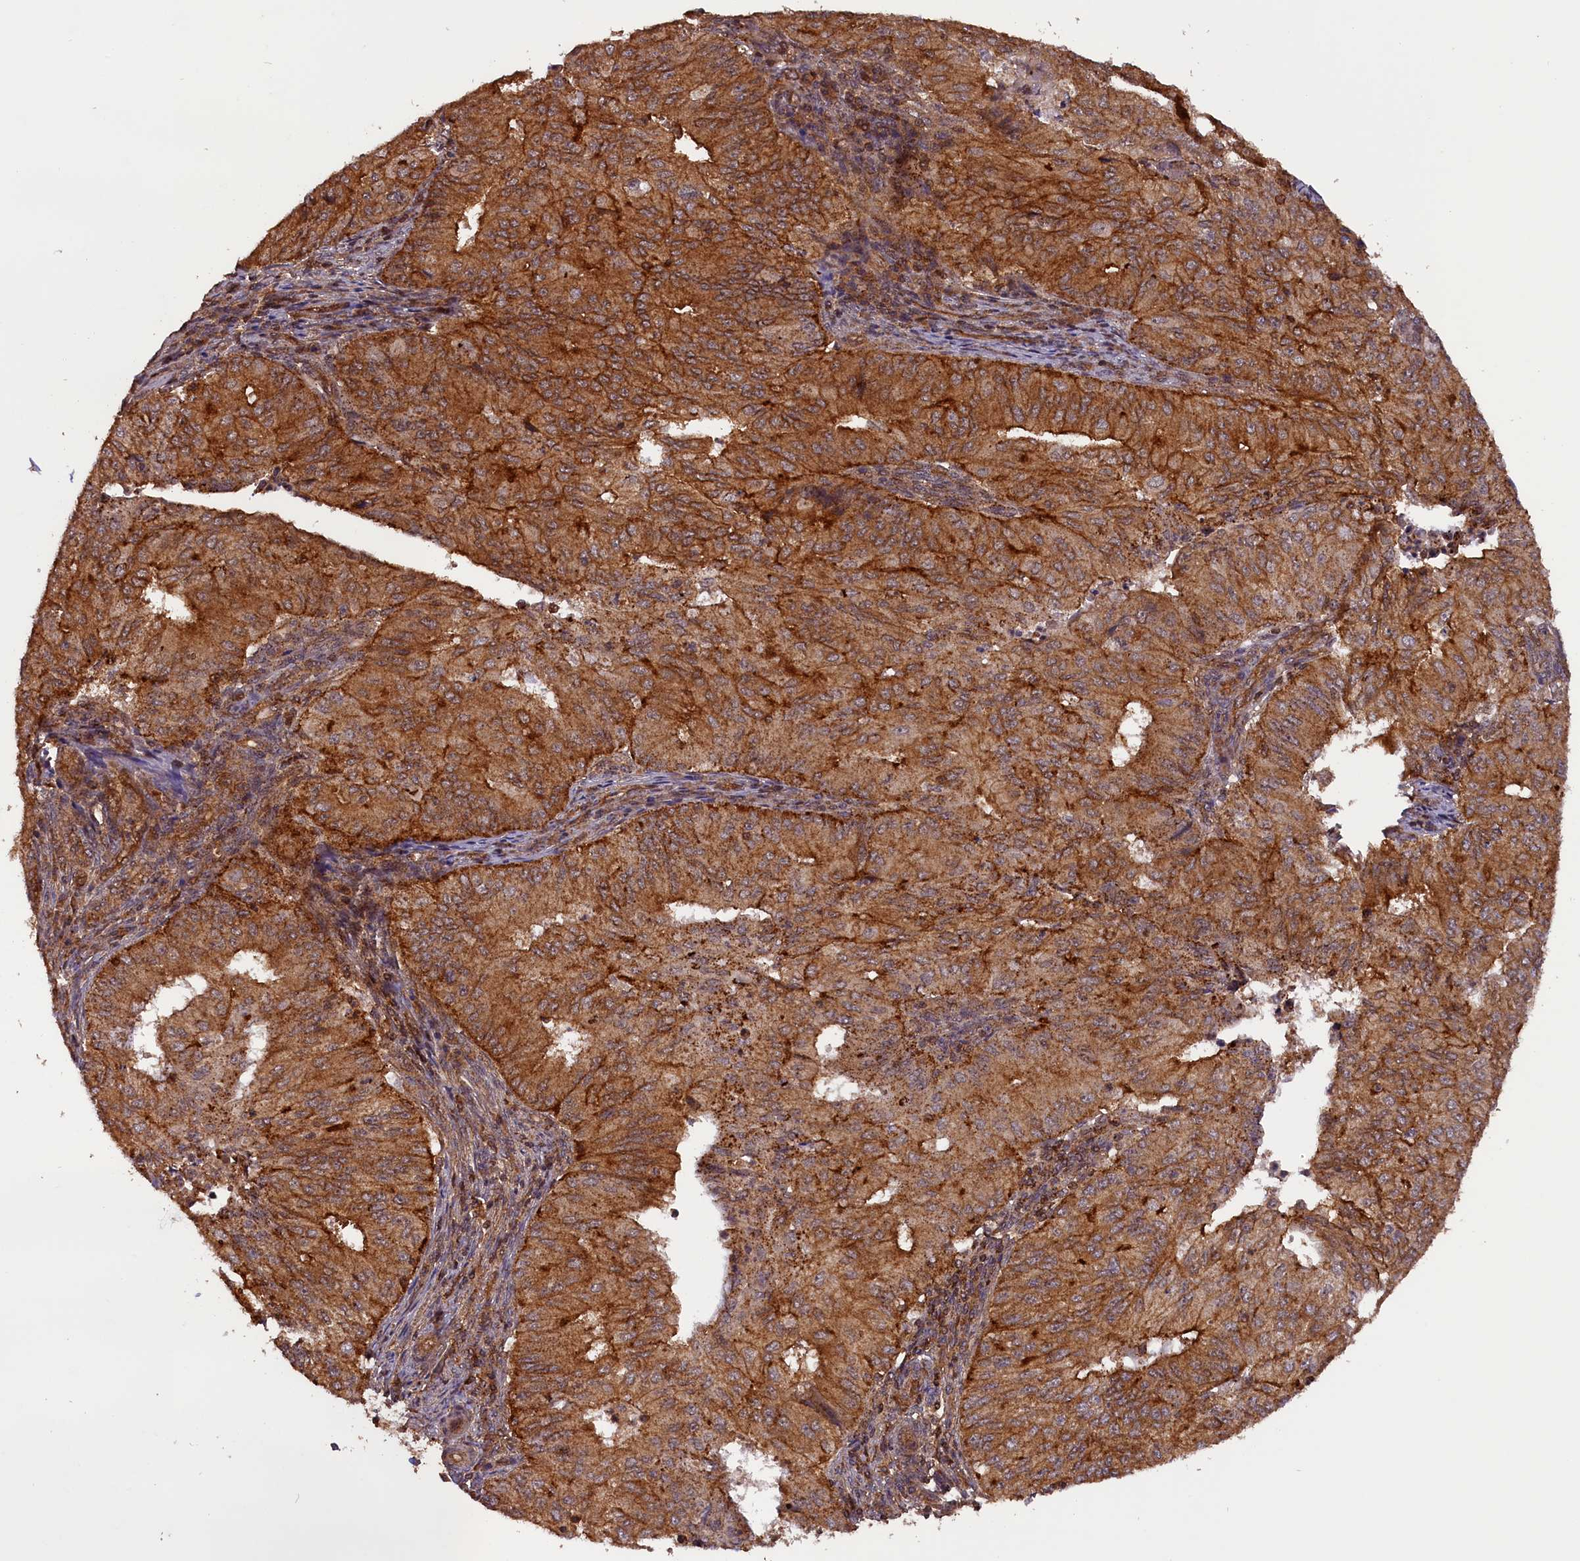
{"staining": {"intensity": "strong", "quantity": ">75%", "location": "cytoplasmic/membranous"}, "tissue": "endometrial cancer", "cell_type": "Tumor cells", "image_type": "cancer", "snomed": [{"axis": "morphology", "description": "Adenocarcinoma, NOS"}, {"axis": "topography", "description": "Endometrium"}], "caption": "IHC photomicrograph of endometrial cancer stained for a protein (brown), which shows high levels of strong cytoplasmic/membranous expression in about >75% of tumor cells.", "gene": "IST1", "patient": {"sex": "female", "age": 50}}